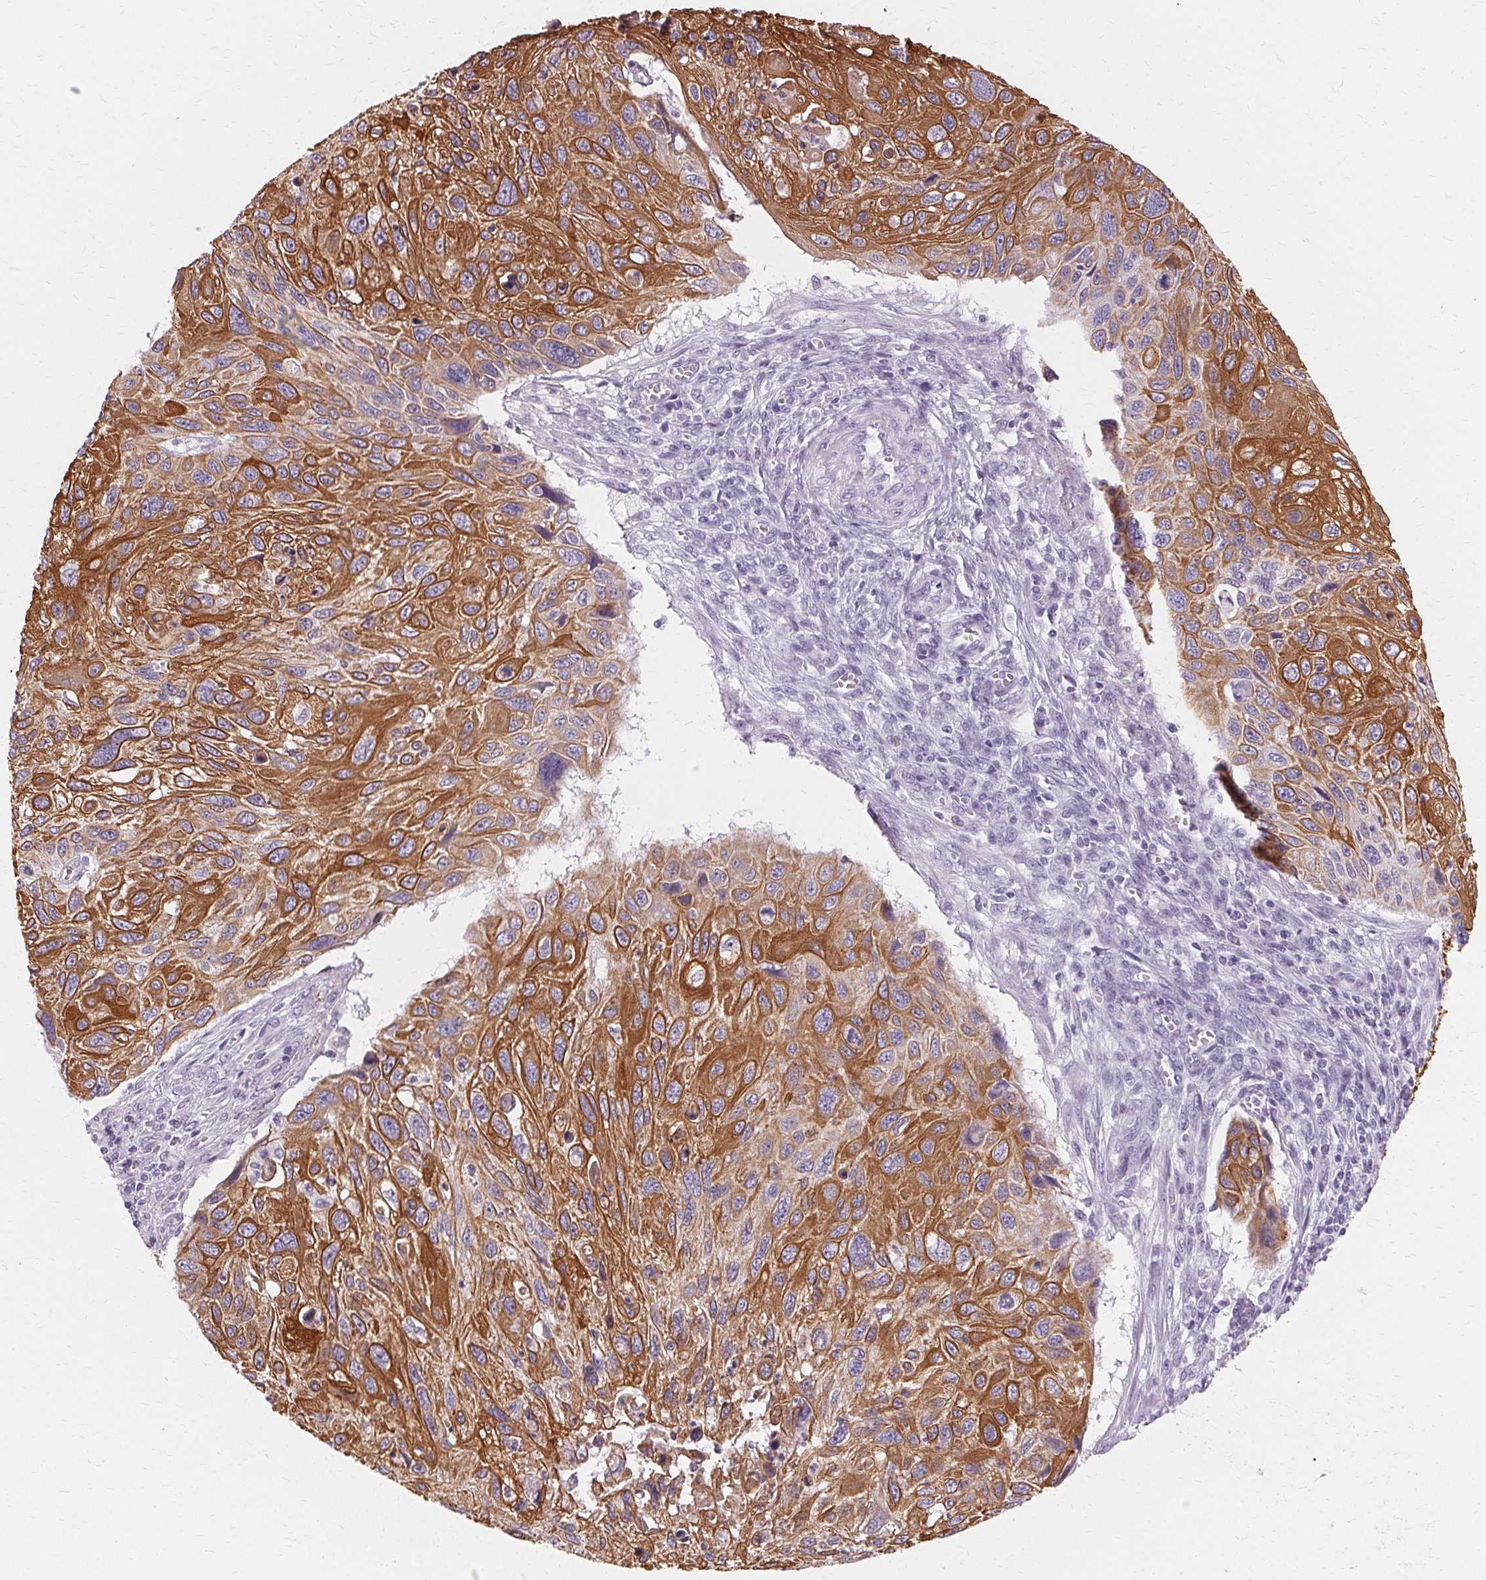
{"staining": {"intensity": "strong", "quantity": ">75%", "location": "cytoplasmic/membranous"}, "tissue": "cervical cancer", "cell_type": "Tumor cells", "image_type": "cancer", "snomed": [{"axis": "morphology", "description": "Squamous cell carcinoma, NOS"}, {"axis": "topography", "description": "Cervix"}], "caption": "Brown immunohistochemical staining in squamous cell carcinoma (cervical) exhibits strong cytoplasmic/membranous expression in approximately >75% of tumor cells.", "gene": "KRT6C", "patient": {"sex": "female", "age": 70}}